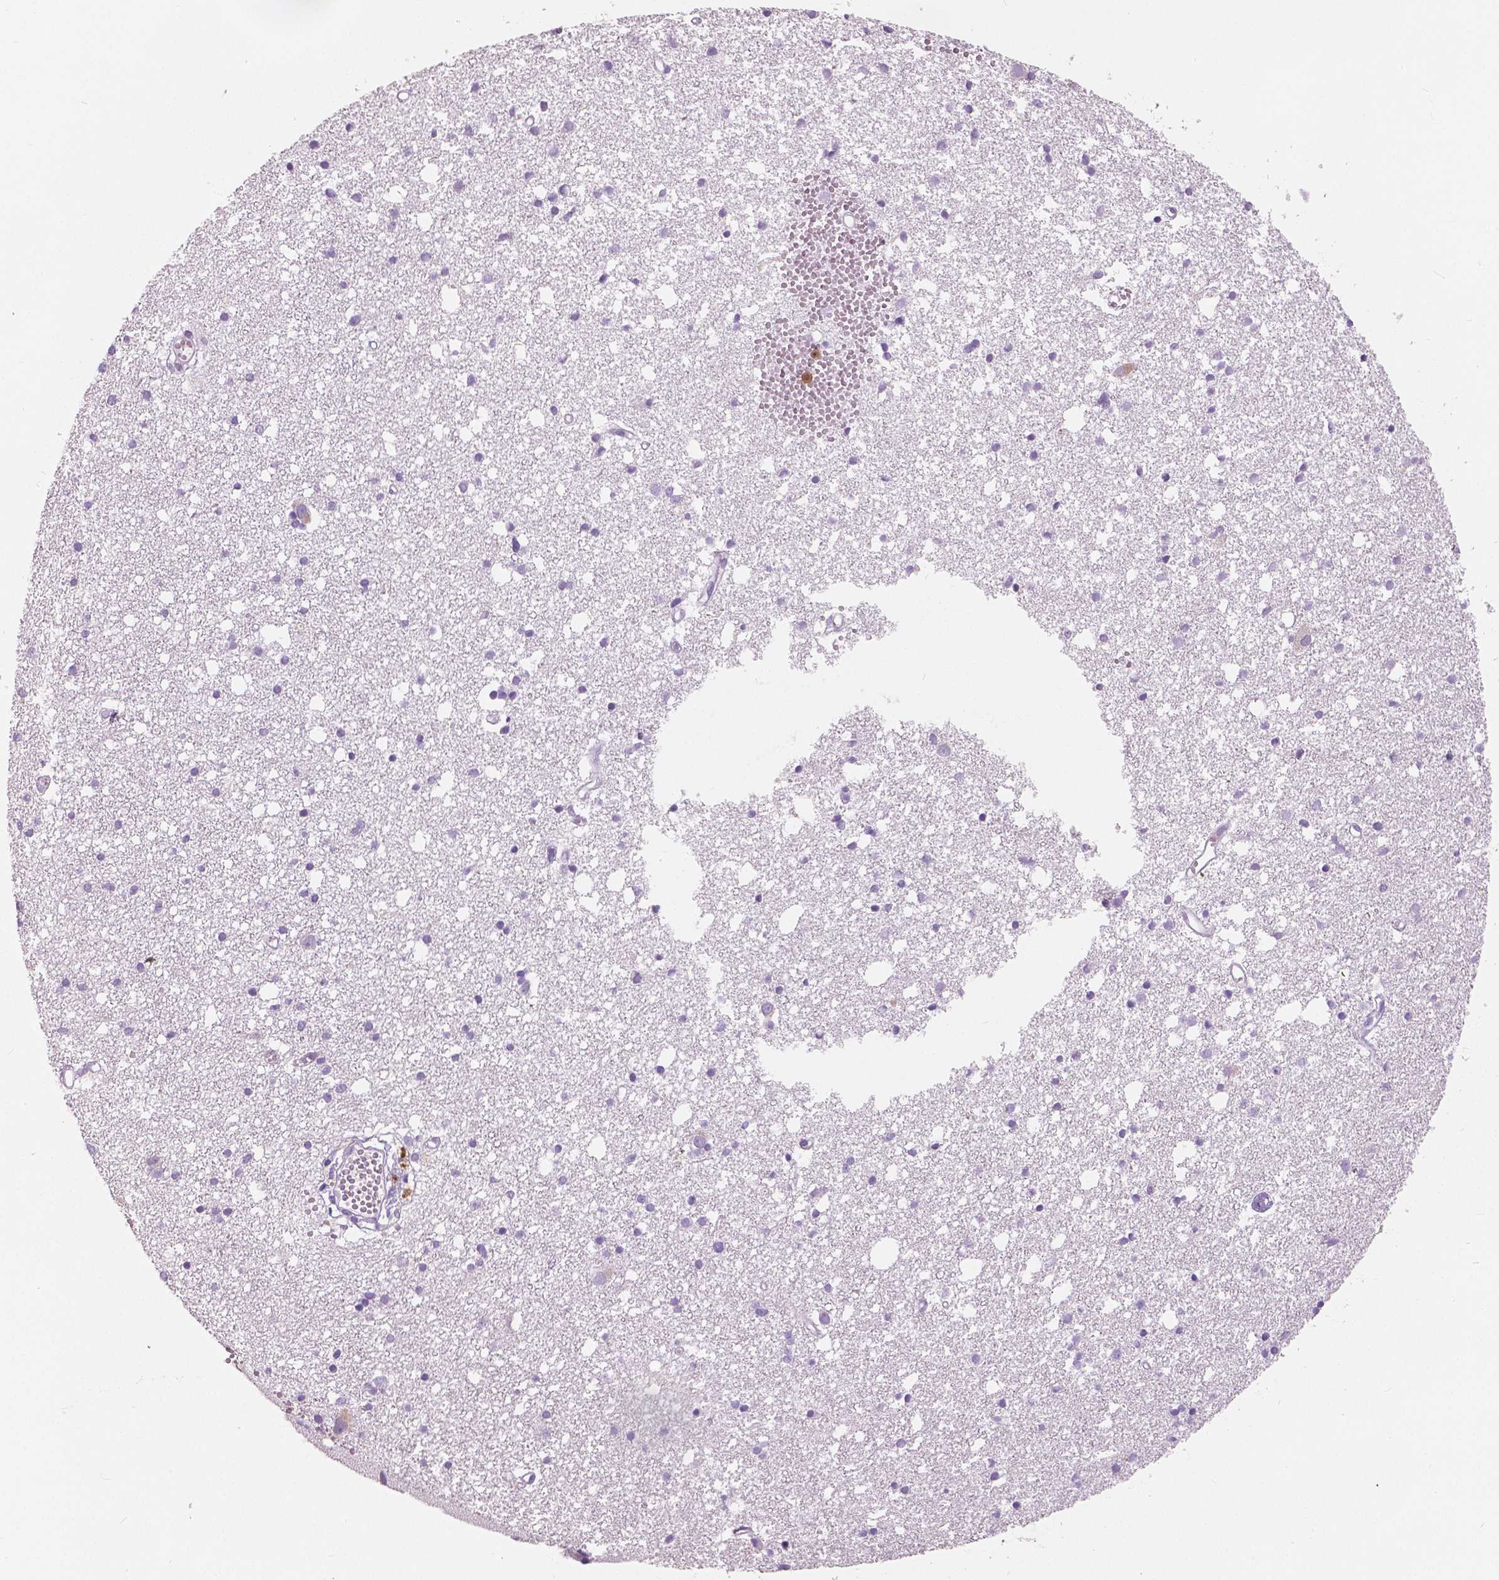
{"staining": {"intensity": "negative", "quantity": "none", "location": "none"}, "tissue": "cerebral cortex", "cell_type": "Endothelial cells", "image_type": "normal", "snomed": [{"axis": "morphology", "description": "Normal tissue, NOS"}, {"axis": "morphology", "description": "Glioma, malignant, High grade"}, {"axis": "topography", "description": "Cerebral cortex"}], "caption": "This is a micrograph of immunohistochemistry staining of unremarkable cerebral cortex, which shows no positivity in endothelial cells.", "gene": "CXCR2", "patient": {"sex": "male", "age": 71}}